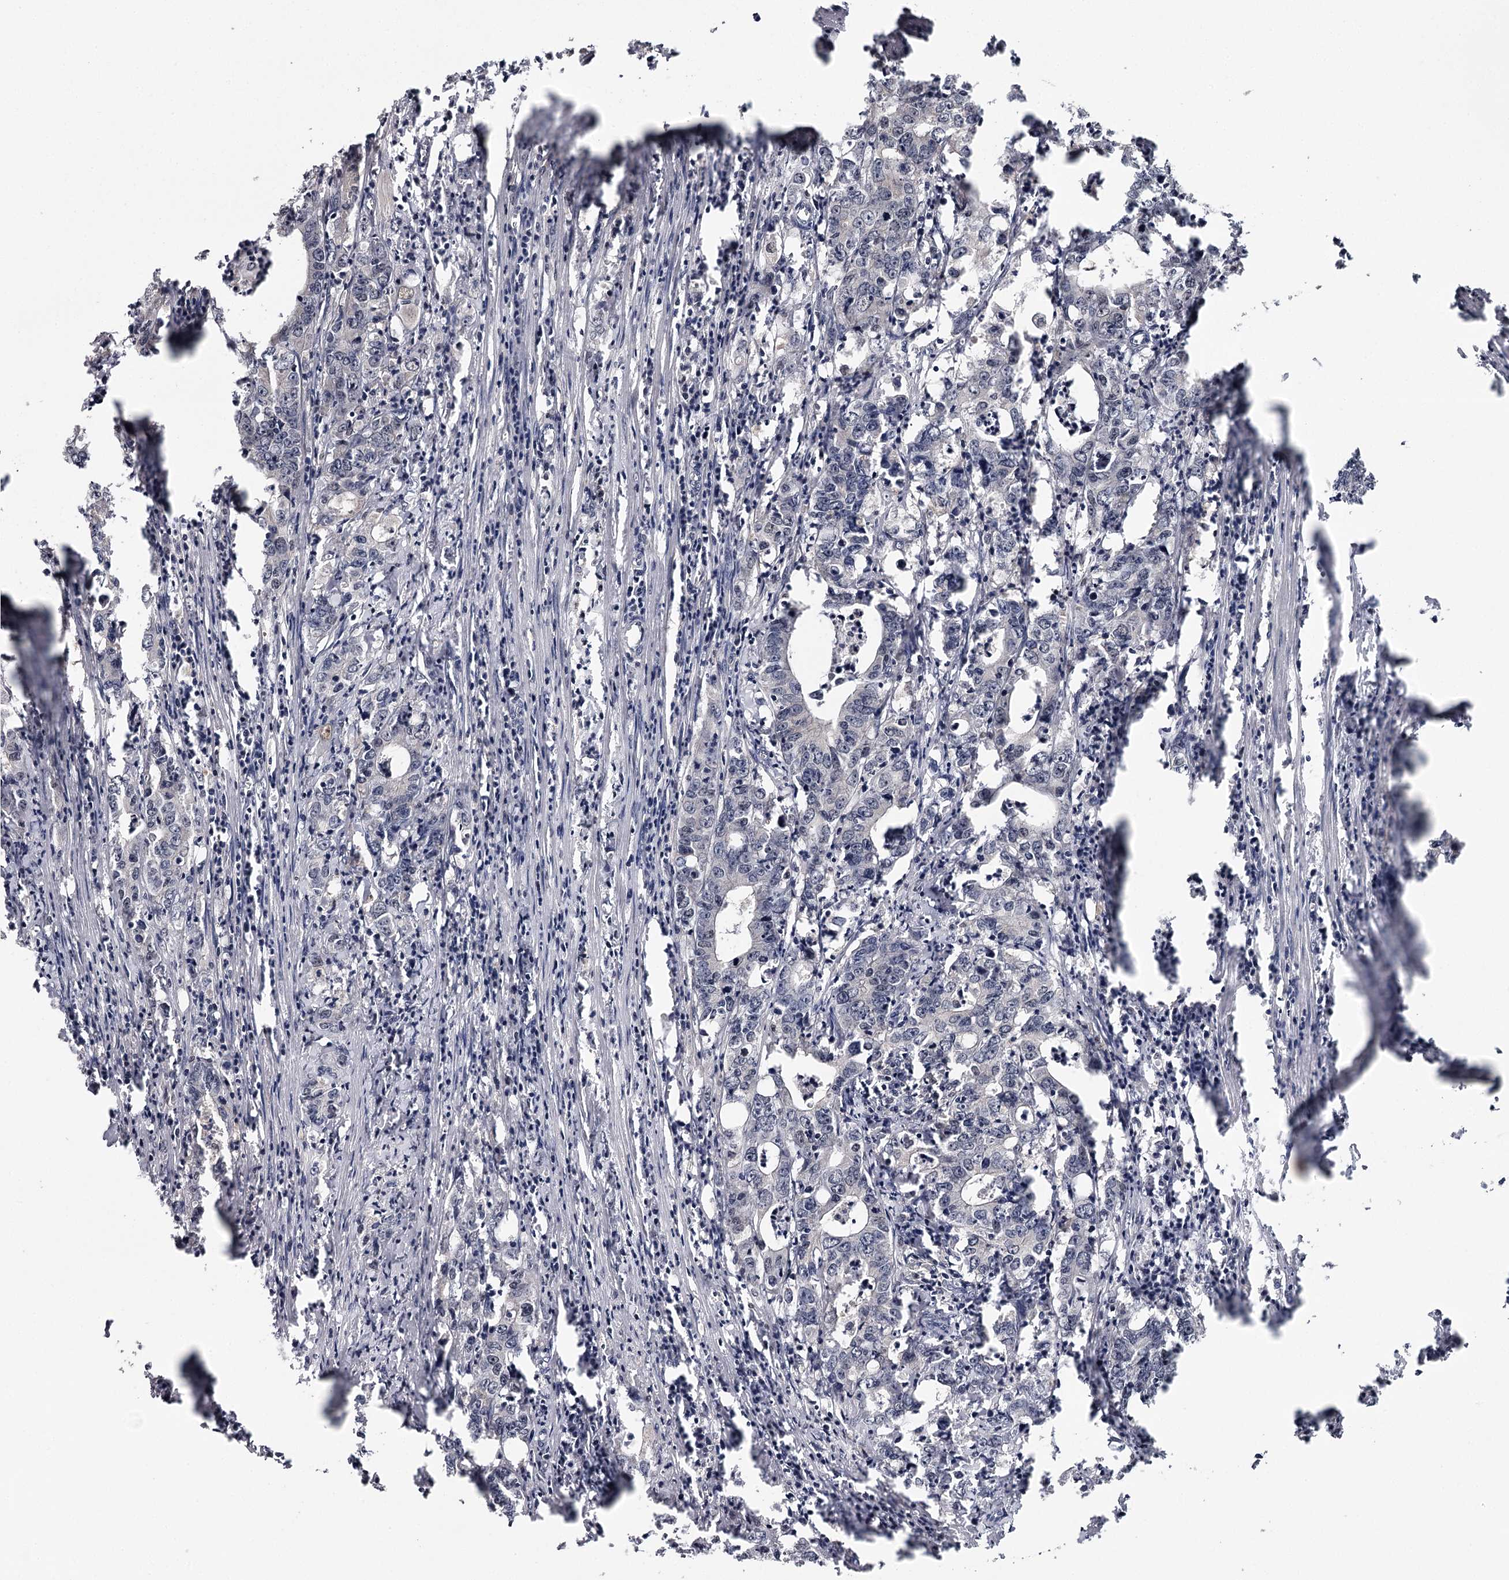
{"staining": {"intensity": "negative", "quantity": "none", "location": "none"}, "tissue": "colorectal cancer", "cell_type": "Tumor cells", "image_type": "cancer", "snomed": [{"axis": "morphology", "description": "Adenocarcinoma, NOS"}, {"axis": "topography", "description": "Colon"}], "caption": "Adenocarcinoma (colorectal) was stained to show a protein in brown. There is no significant positivity in tumor cells.", "gene": "GTSF1", "patient": {"sex": "female", "age": 75}}